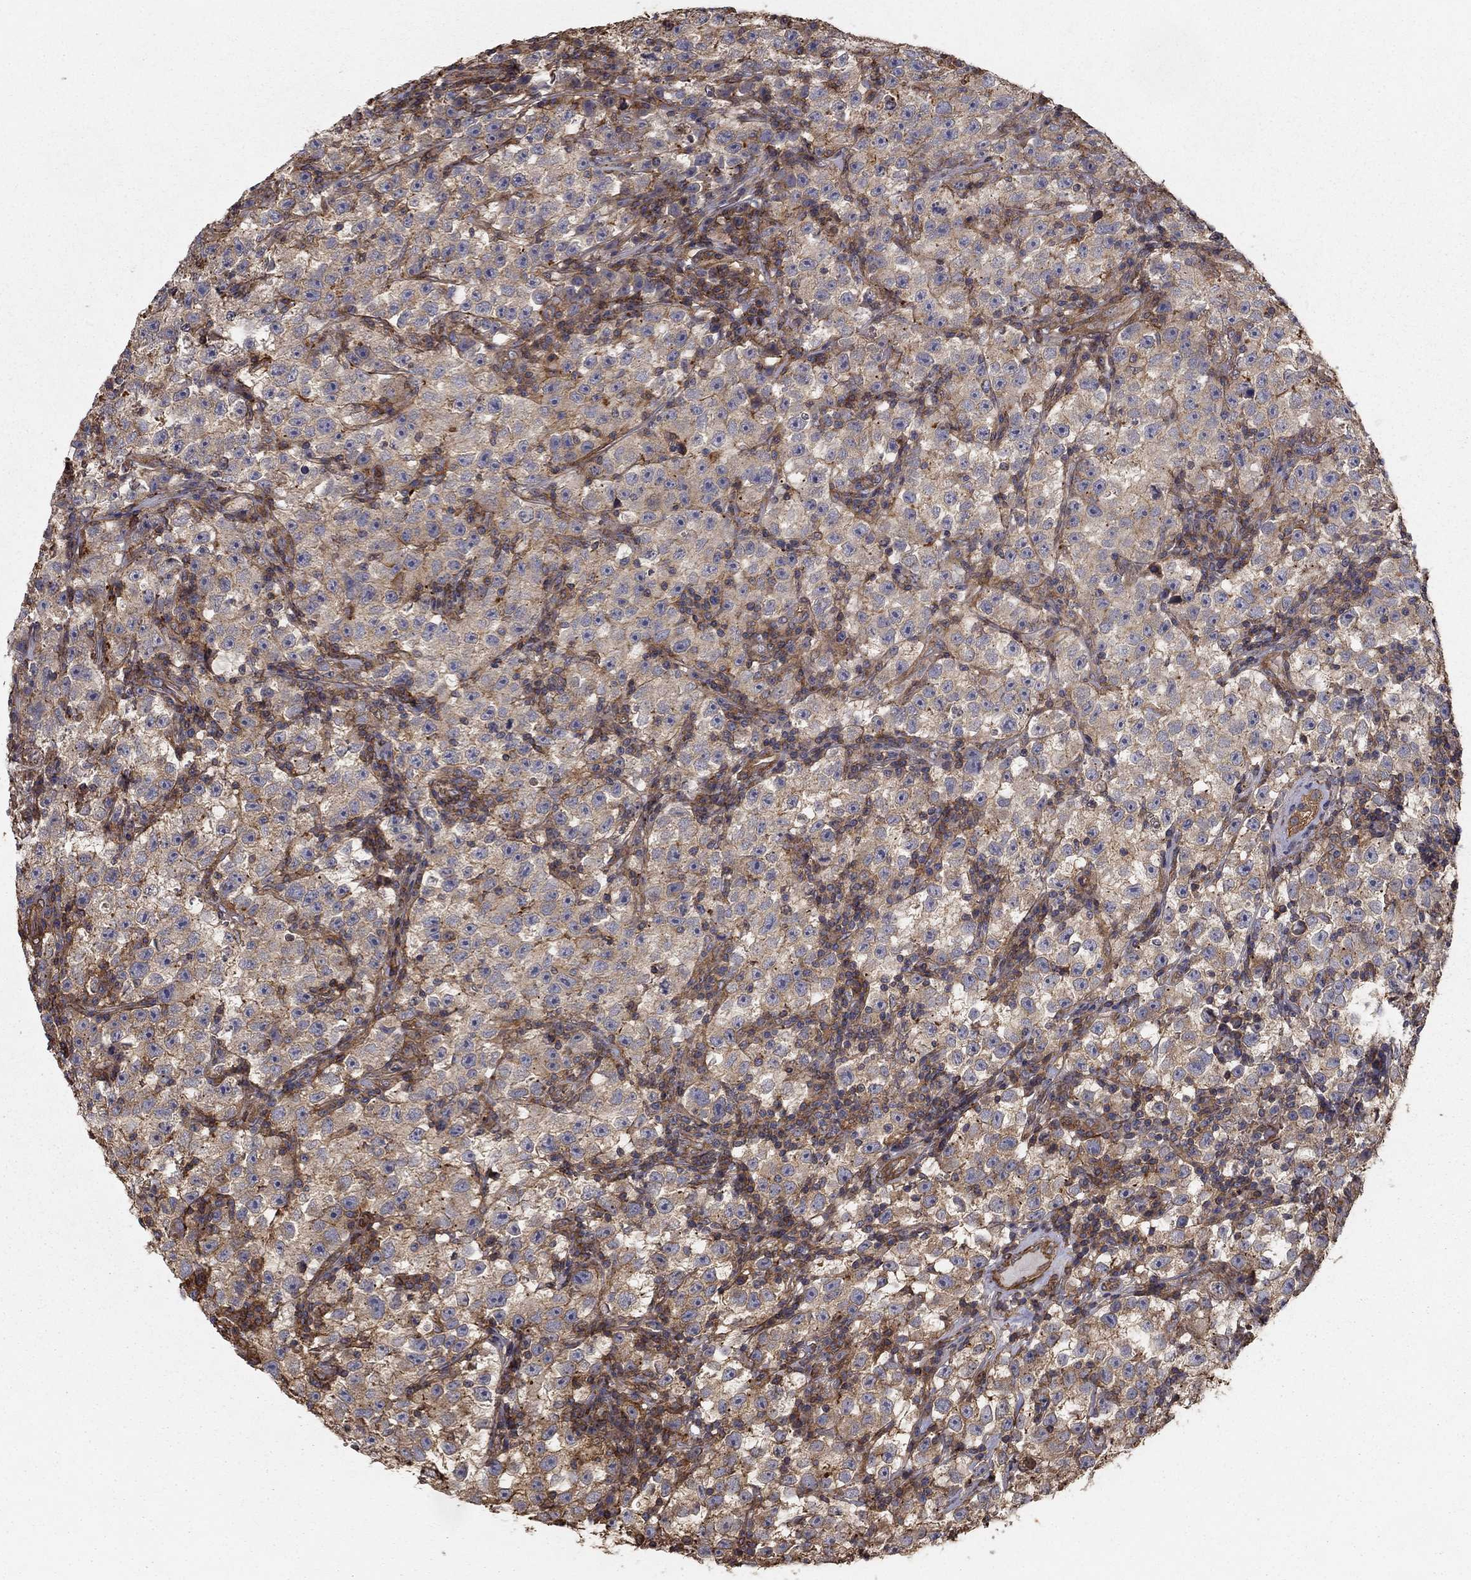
{"staining": {"intensity": "weak", "quantity": "25%-75%", "location": "cytoplasmic/membranous"}, "tissue": "testis cancer", "cell_type": "Tumor cells", "image_type": "cancer", "snomed": [{"axis": "morphology", "description": "Seminoma, NOS"}, {"axis": "topography", "description": "Testis"}], "caption": "Human testis cancer stained for a protein (brown) demonstrates weak cytoplasmic/membranous positive expression in about 25%-75% of tumor cells.", "gene": "HABP4", "patient": {"sex": "male", "age": 22}}